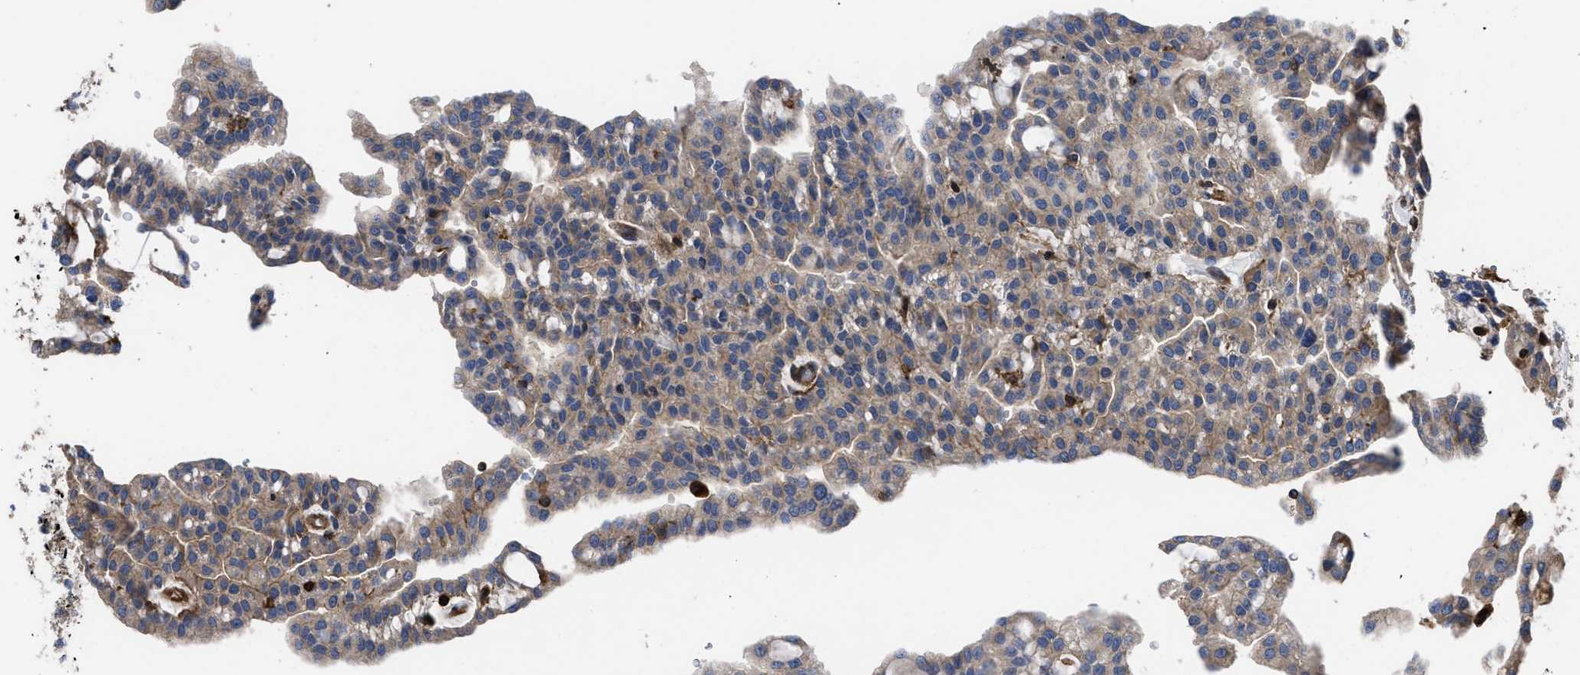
{"staining": {"intensity": "moderate", "quantity": ">75%", "location": "cytoplasmic/membranous"}, "tissue": "renal cancer", "cell_type": "Tumor cells", "image_type": "cancer", "snomed": [{"axis": "morphology", "description": "Adenocarcinoma, NOS"}, {"axis": "topography", "description": "Kidney"}], "caption": "Tumor cells reveal medium levels of moderate cytoplasmic/membranous expression in about >75% of cells in human renal cancer. (IHC, brightfield microscopy, high magnification).", "gene": "SCUBE2", "patient": {"sex": "male", "age": 63}}